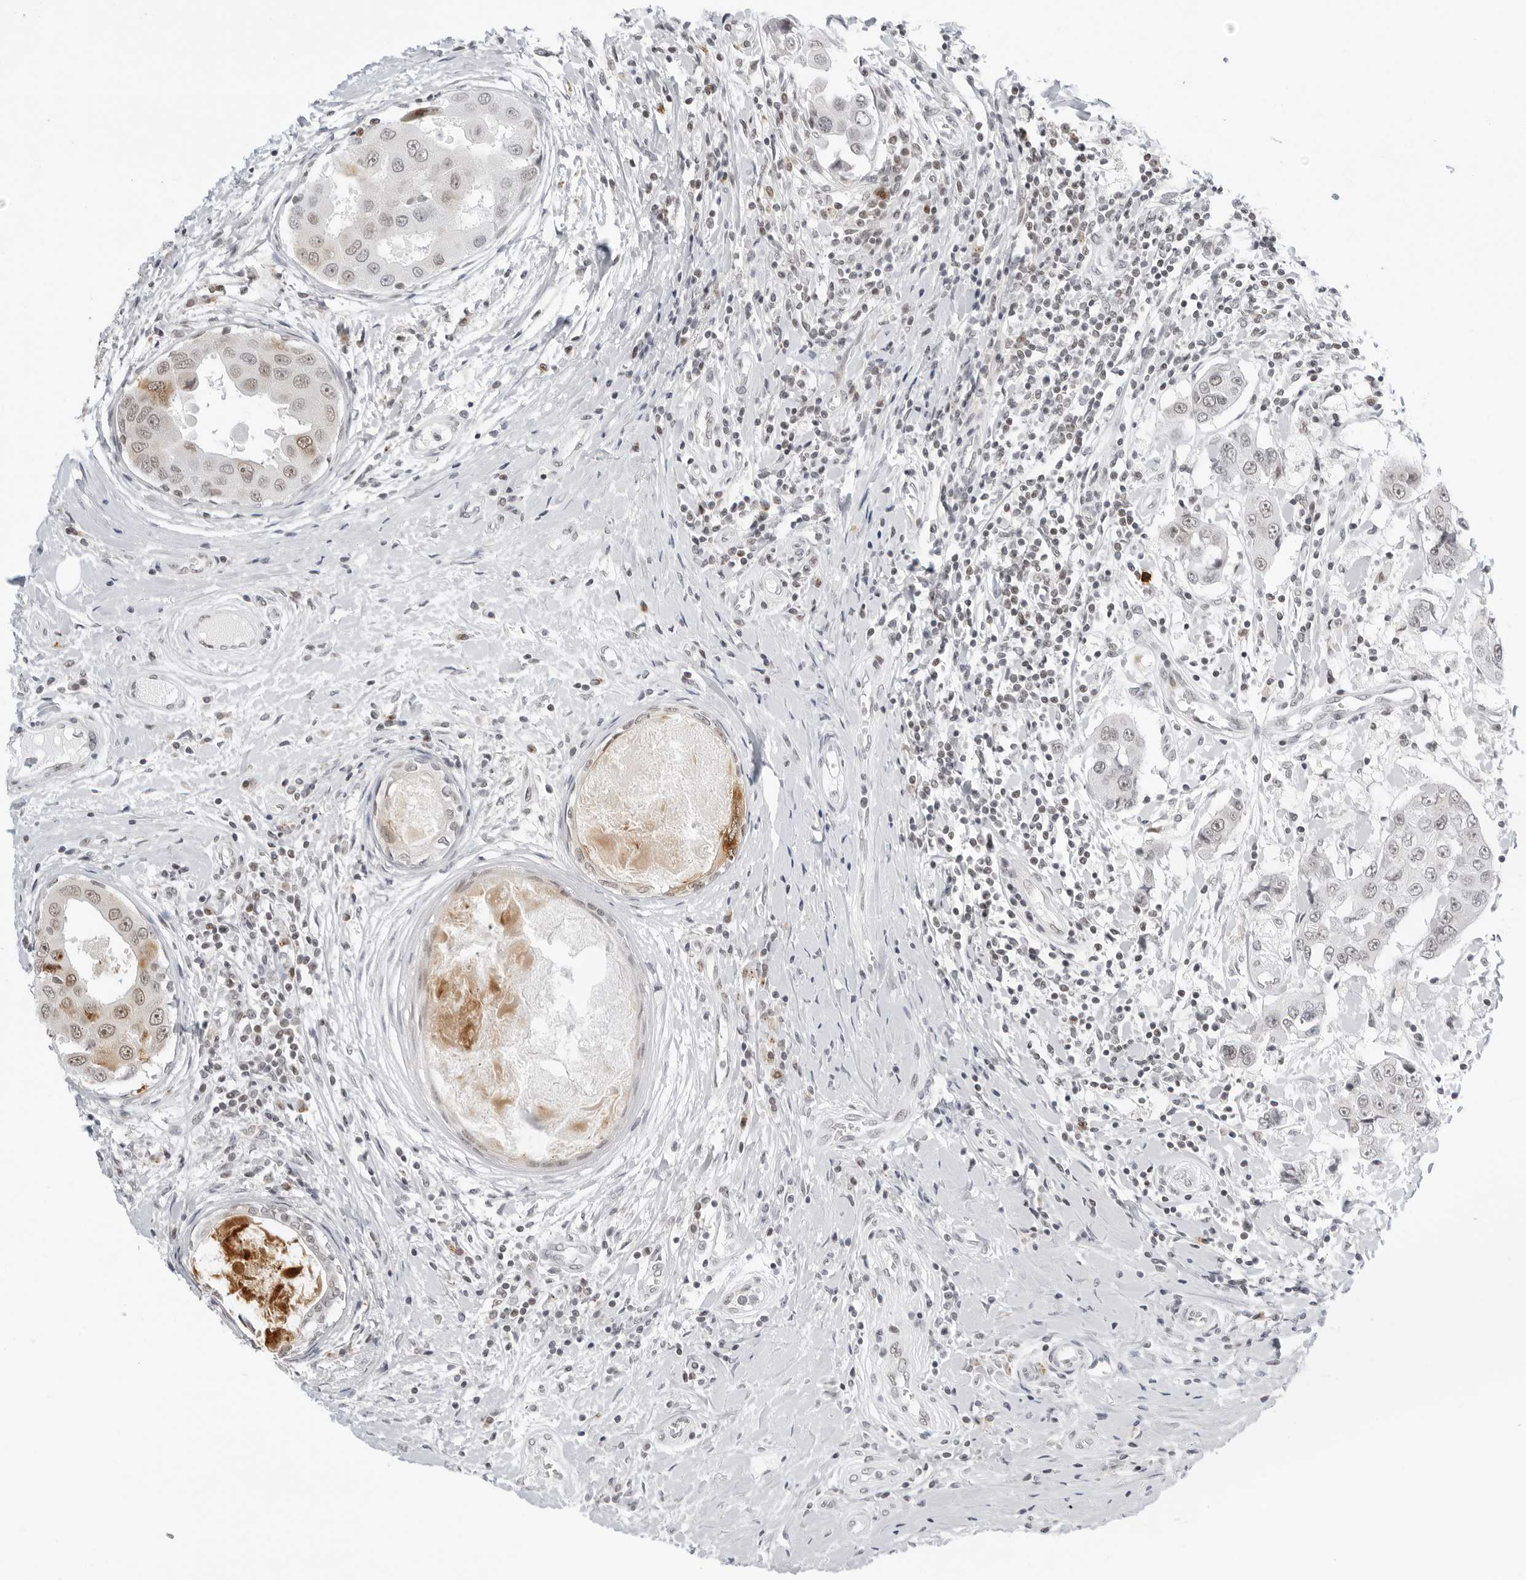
{"staining": {"intensity": "moderate", "quantity": "<25%", "location": "nuclear"}, "tissue": "breast cancer", "cell_type": "Tumor cells", "image_type": "cancer", "snomed": [{"axis": "morphology", "description": "Duct carcinoma"}, {"axis": "topography", "description": "Breast"}], "caption": "Breast cancer (infiltrating ductal carcinoma) tissue shows moderate nuclear staining in approximately <25% of tumor cells", "gene": "MSH6", "patient": {"sex": "female", "age": 27}}